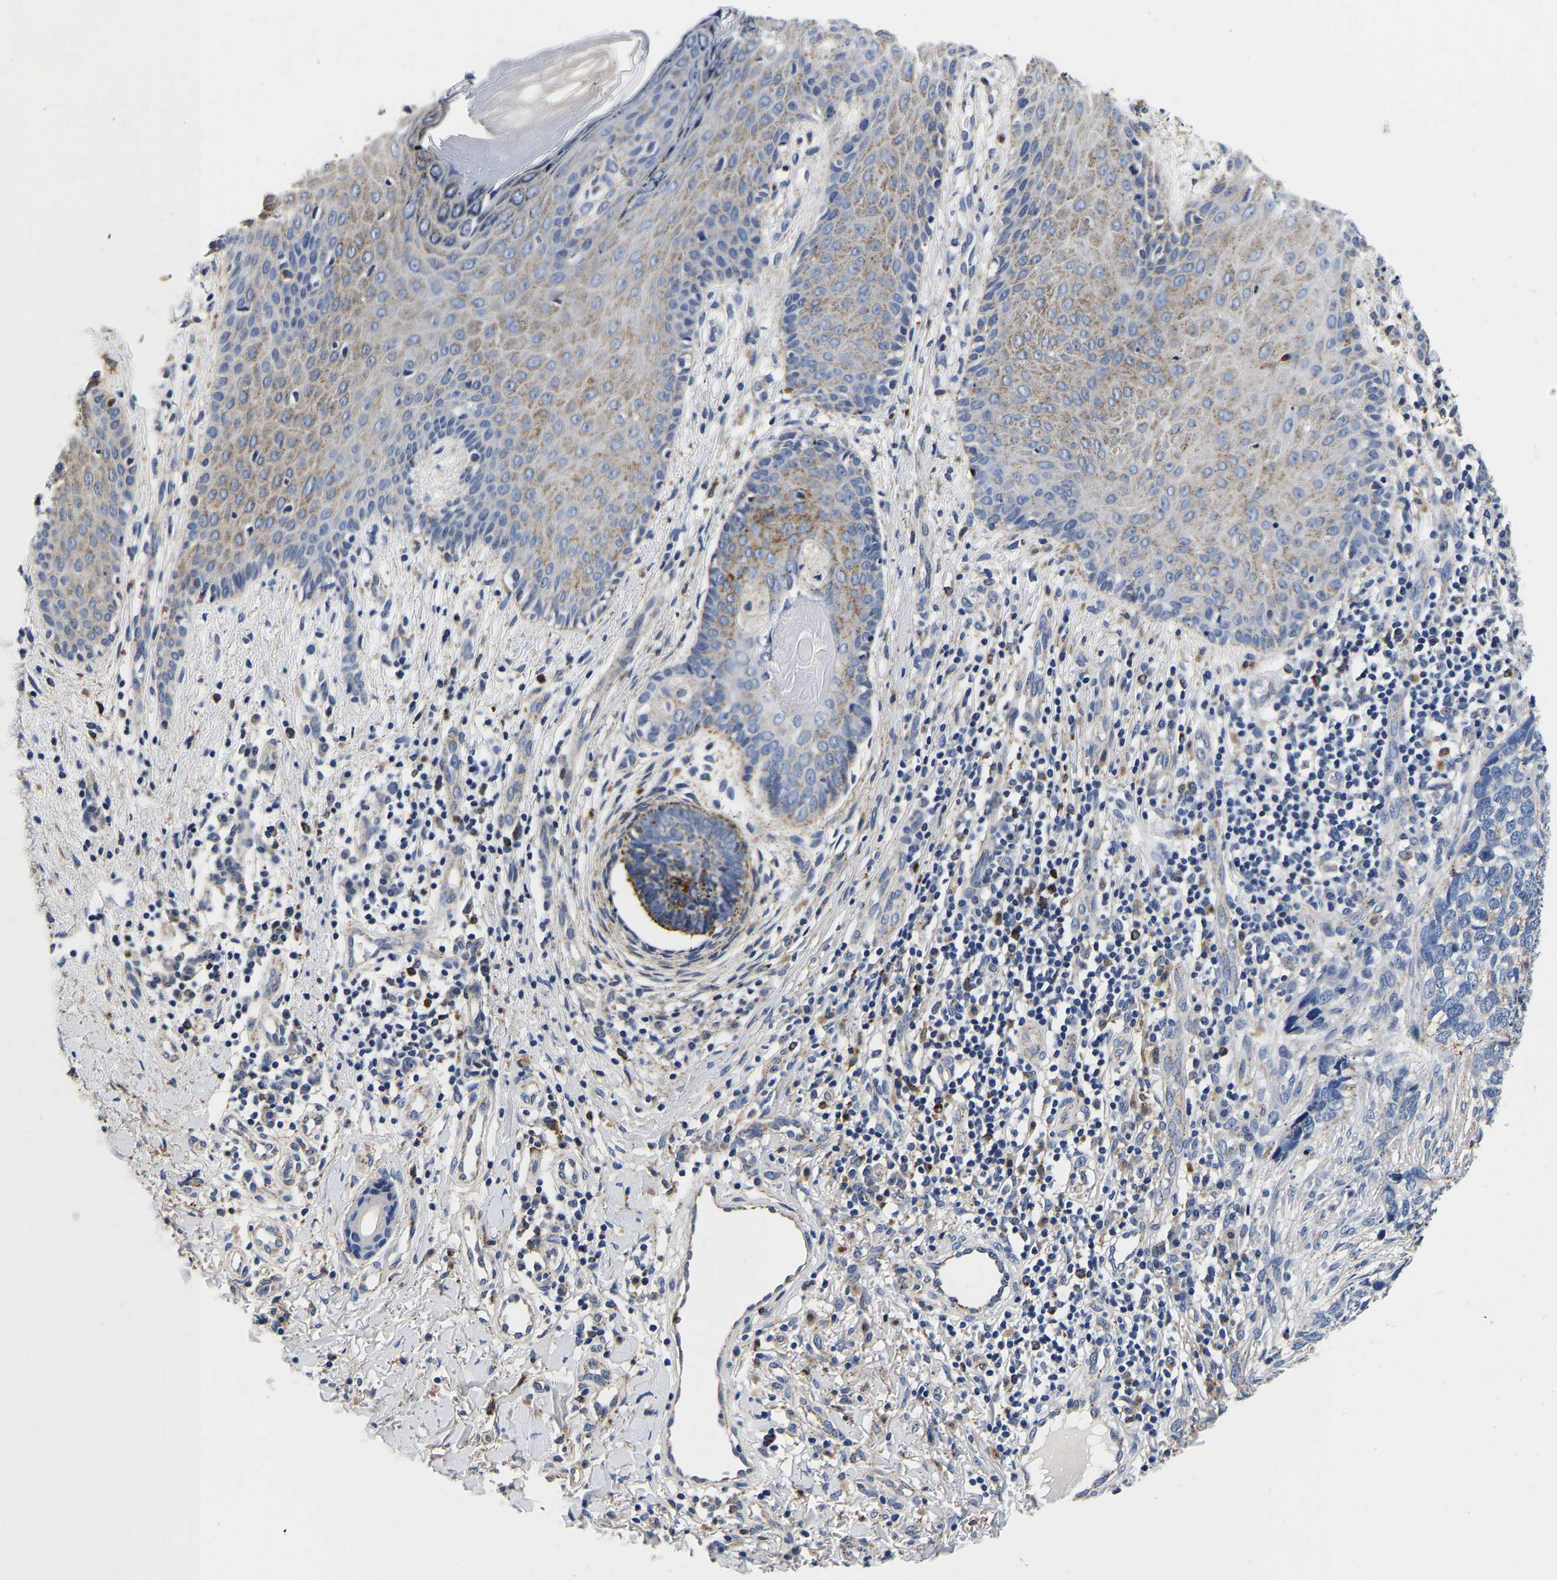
{"staining": {"intensity": "weak", "quantity": "<25%", "location": "cytoplasmic/membranous"}, "tissue": "skin cancer", "cell_type": "Tumor cells", "image_type": "cancer", "snomed": [{"axis": "morphology", "description": "Basal cell carcinoma"}, {"axis": "topography", "description": "Skin"}], "caption": "Immunohistochemistry (IHC) micrograph of neoplastic tissue: human skin cancer stained with DAB (3,3'-diaminobenzidine) reveals no significant protein expression in tumor cells.", "gene": "GRN", "patient": {"sex": "female", "age": 64}}